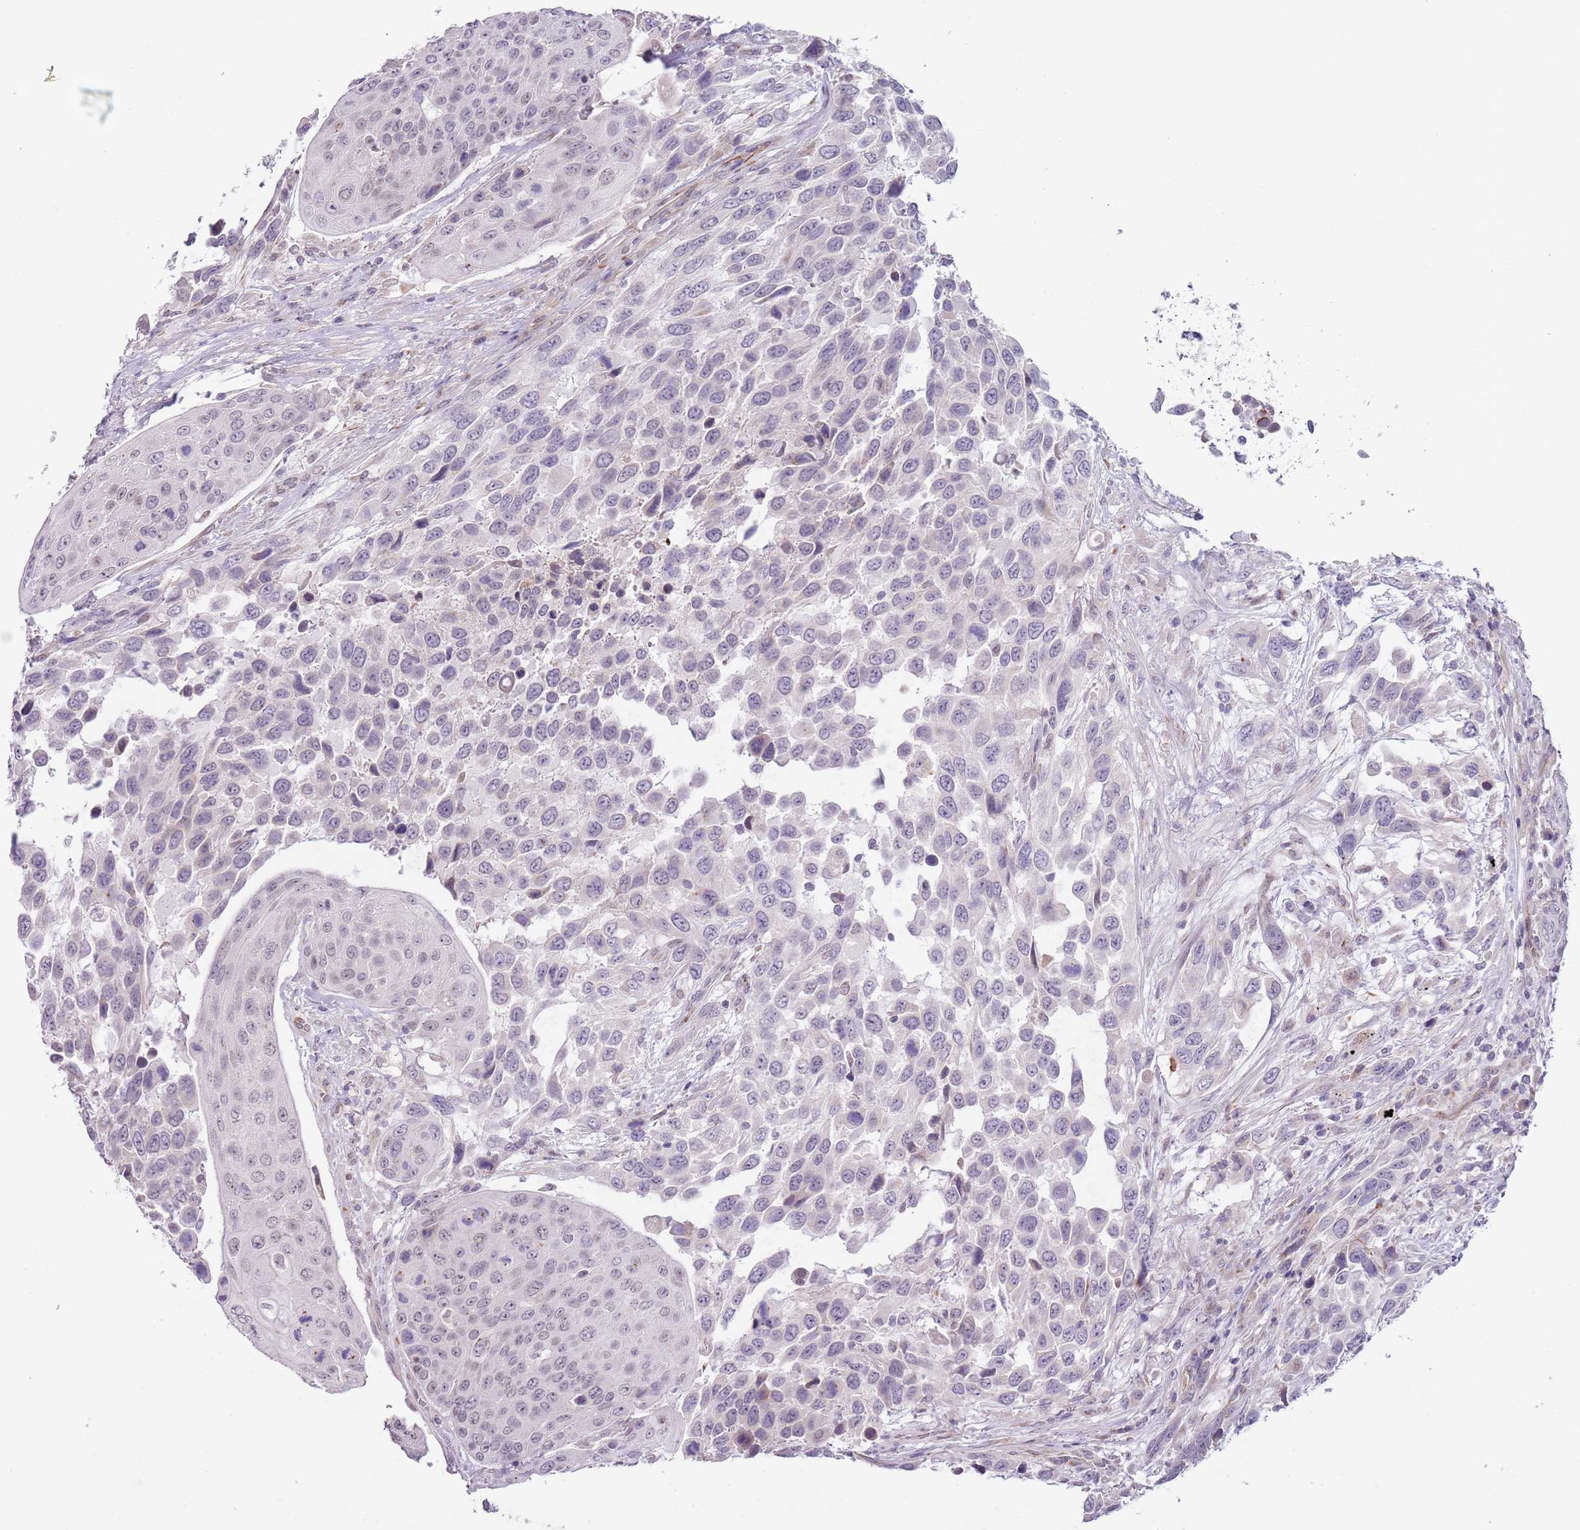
{"staining": {"intensity": "negative", "quantity": "none", "location": "none"}, "tissue": "urothelial cancer", "cell_type": "Tumor cells", "image_type": "cancer", "snomed": [{"axis": "morphology", "description": "Urothelial carcinoma, High grade"}, {"axis": "topography", "description": "Urinary bladder"}], "caption": "Immunohistochemistry (IHC) of human urothelial cancer reveals no expression in tumor cells. Nuclei are stained in blue.", "gene": "NBPF3", "patient": {"sex": "female", "age": 70}}